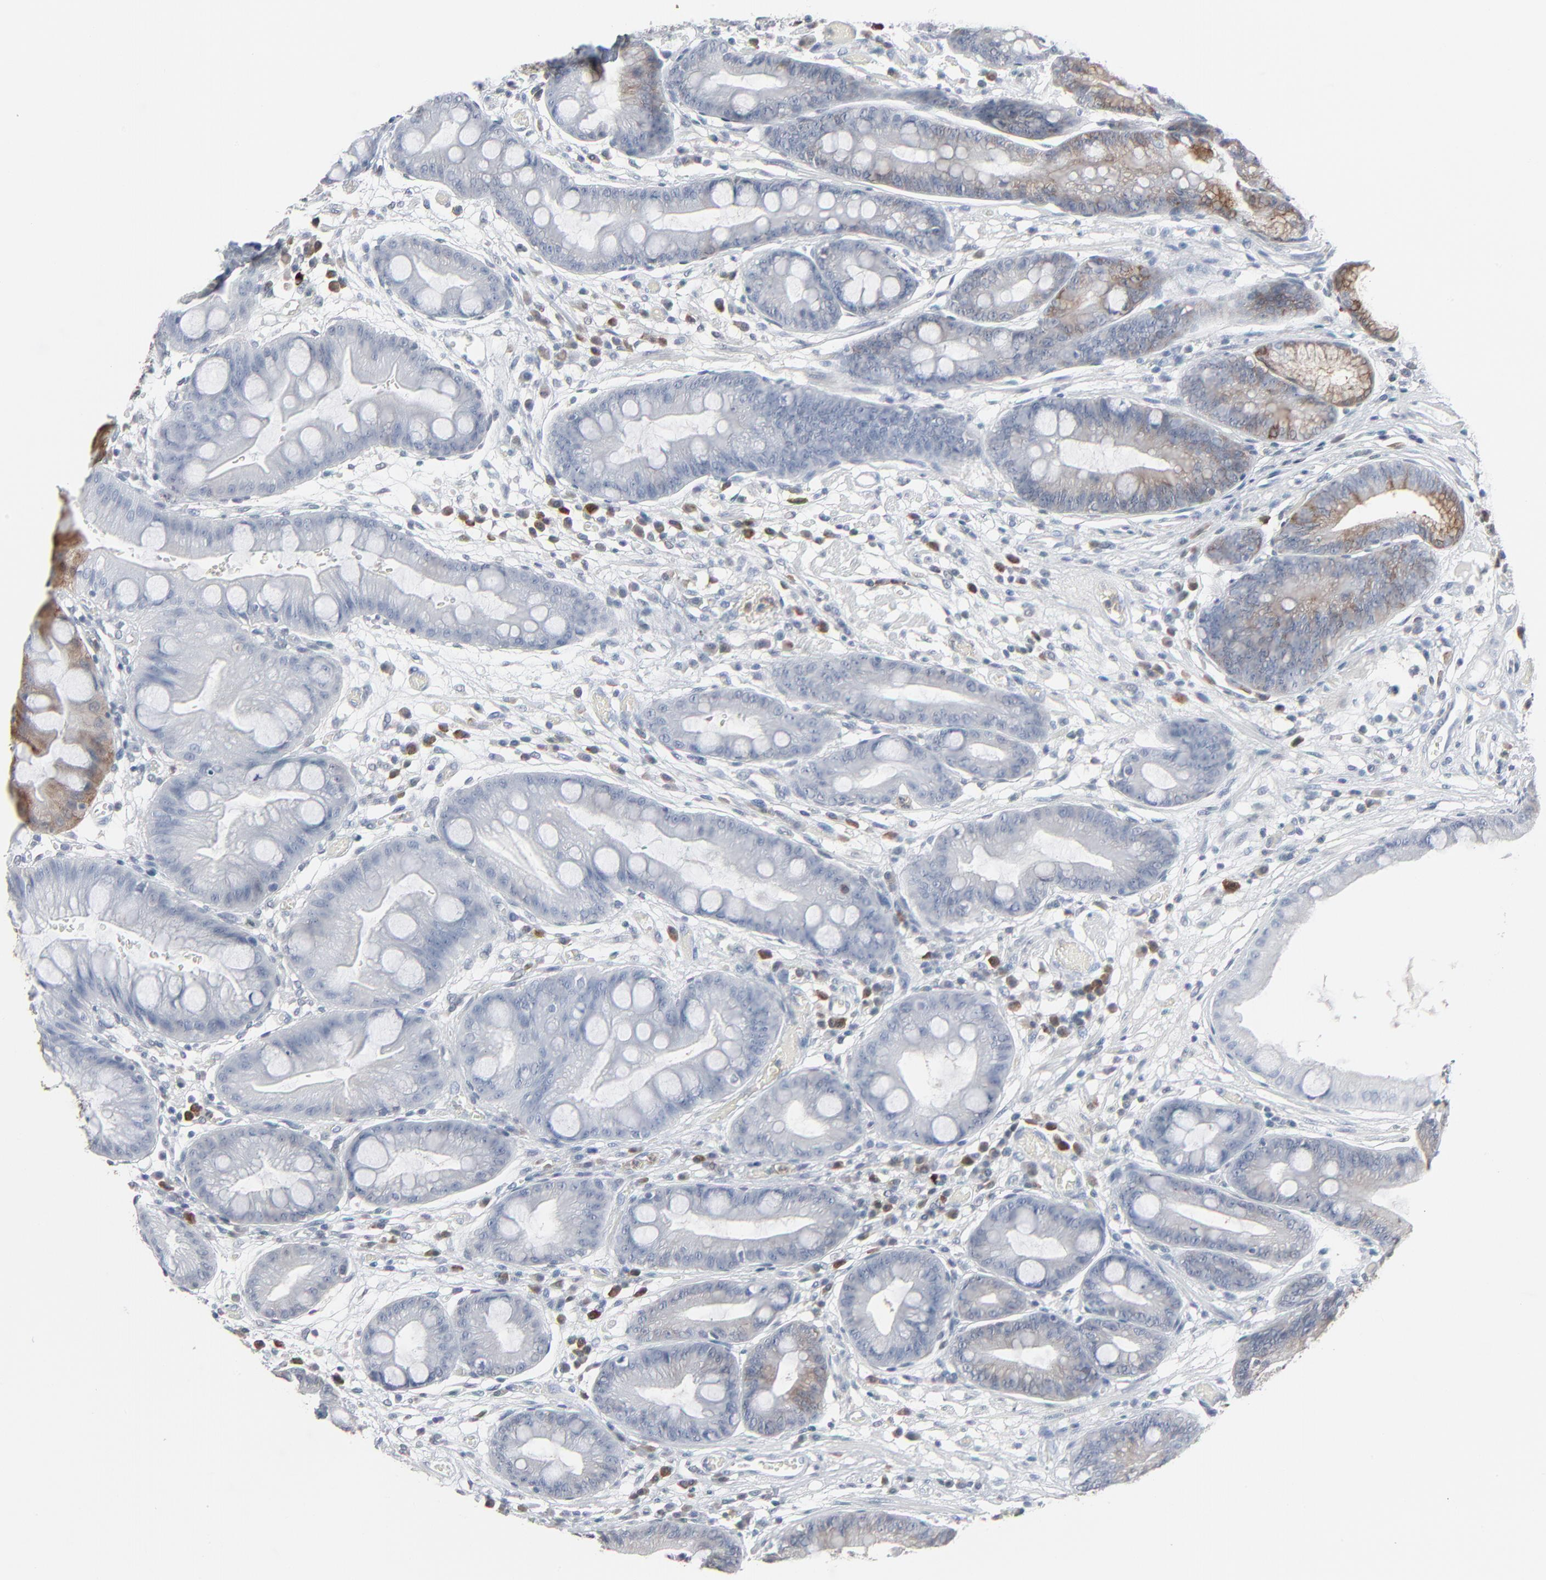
{"staining": {"intensity": "strong", "quantity": "25%-75%", "location": "cytoplasmic/membranous"}, "tissue": "stomach", "cell_type": "Glandular cells", "image_type": "normal", "snomed": [{"axis": "morphology", "description": "Normal tissue, NOS"}, {"axis": "morphology", "description": "Inflammation, NOS"}, {"axis": "topography", "description": "Stomach, lower"}], "caption": "Human stomach stained with a protein marker demonstrates strong staining in glandular cells.", "gene": "PHGDH", "patient": {"sex": "male", "age": 59}}